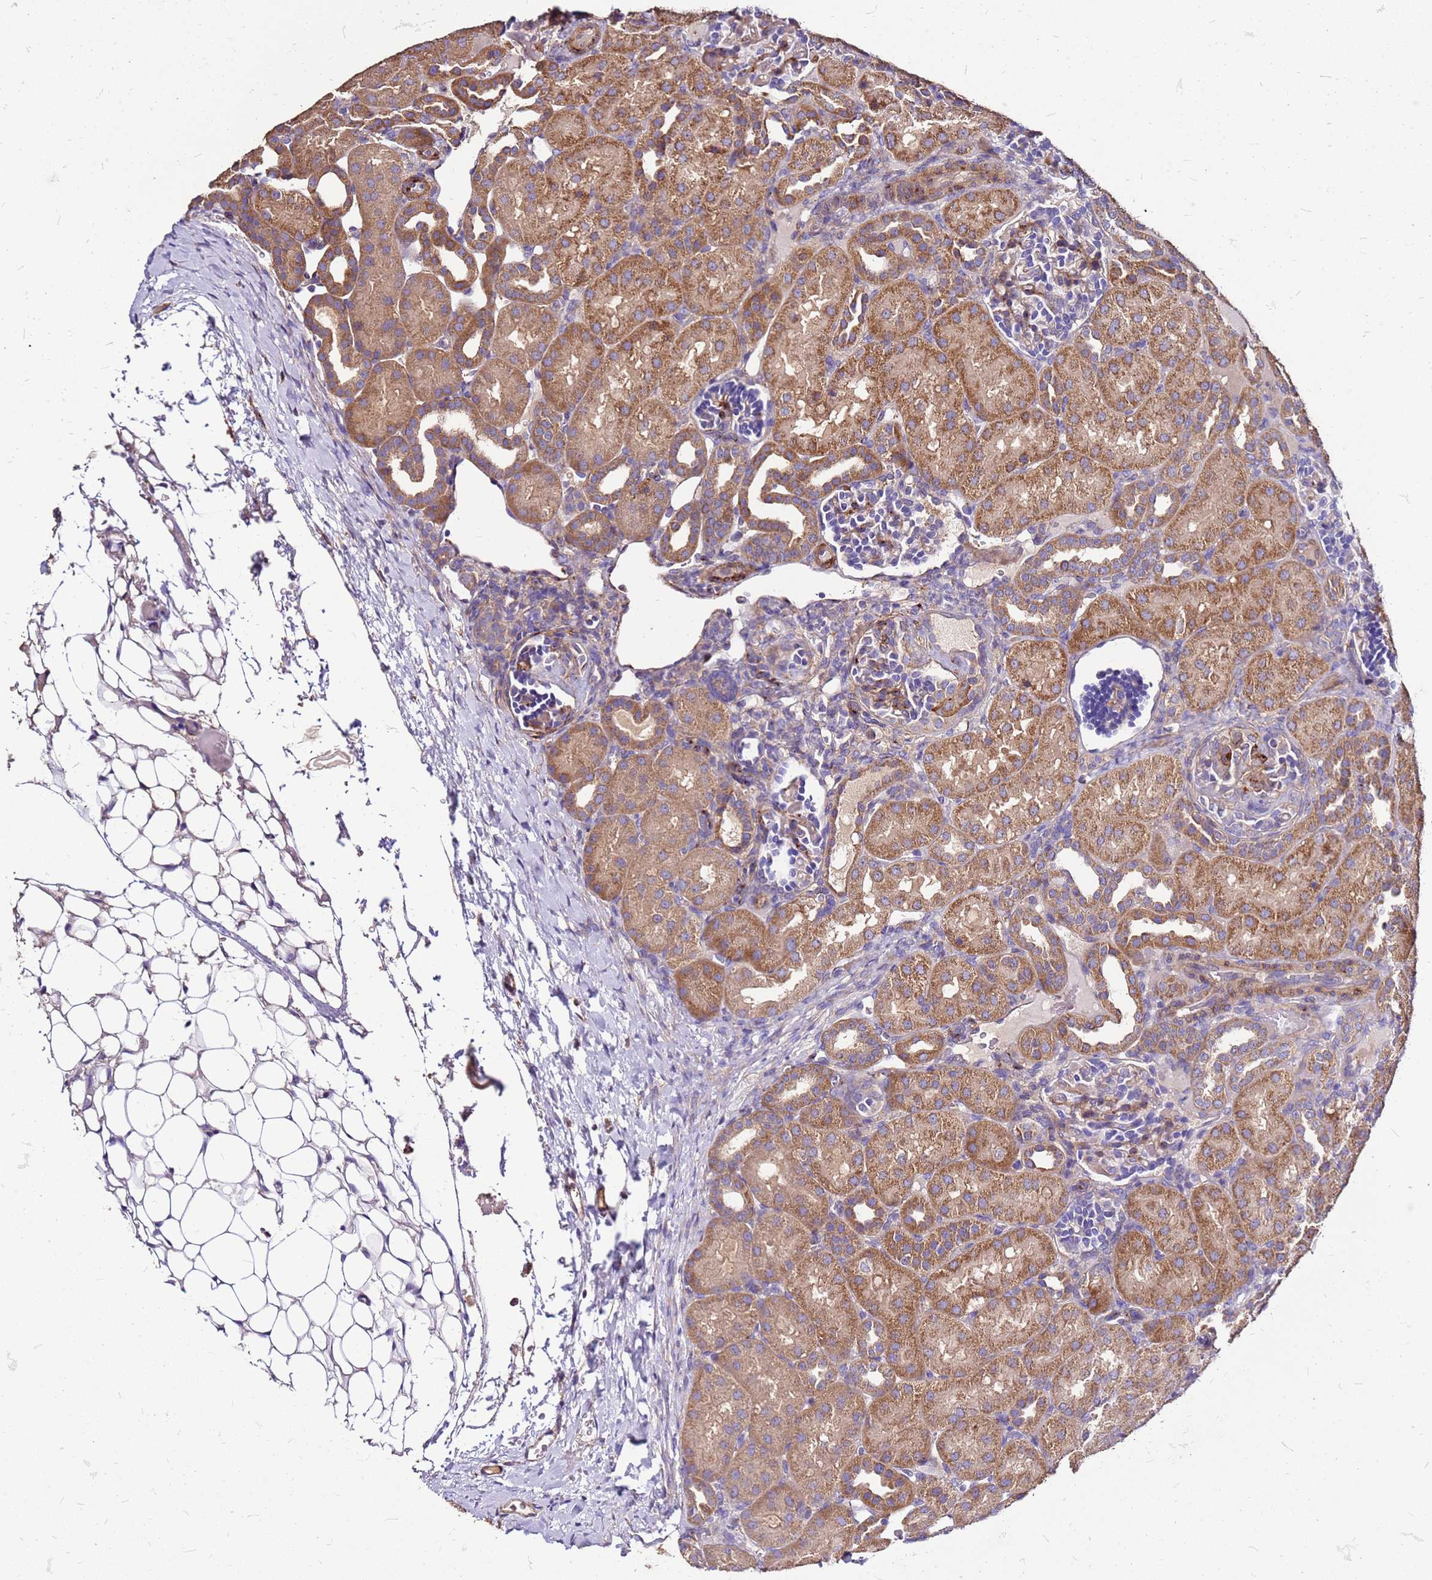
{"staining": {"intensity": "moderate", "quantity": "25%-75%", "location": "cytoplasmic/membranous"}, "tissue": "kidney", "cell_type": "Cells in glomeruli", "image_type": "normal", "snomed": [{"axis": "morphology", "description": "Normal tissue, NOS"}, {"axis": "topography", "description": "Kidney"}], "caption": "This is a histology image of IHC staining of unremarkable kidney, which shows moderate expression in the cytoplasmic/membranous of cells in glomeruli.", "gene": "EXD3", "patient": {"sex": "male", "age": 1}}